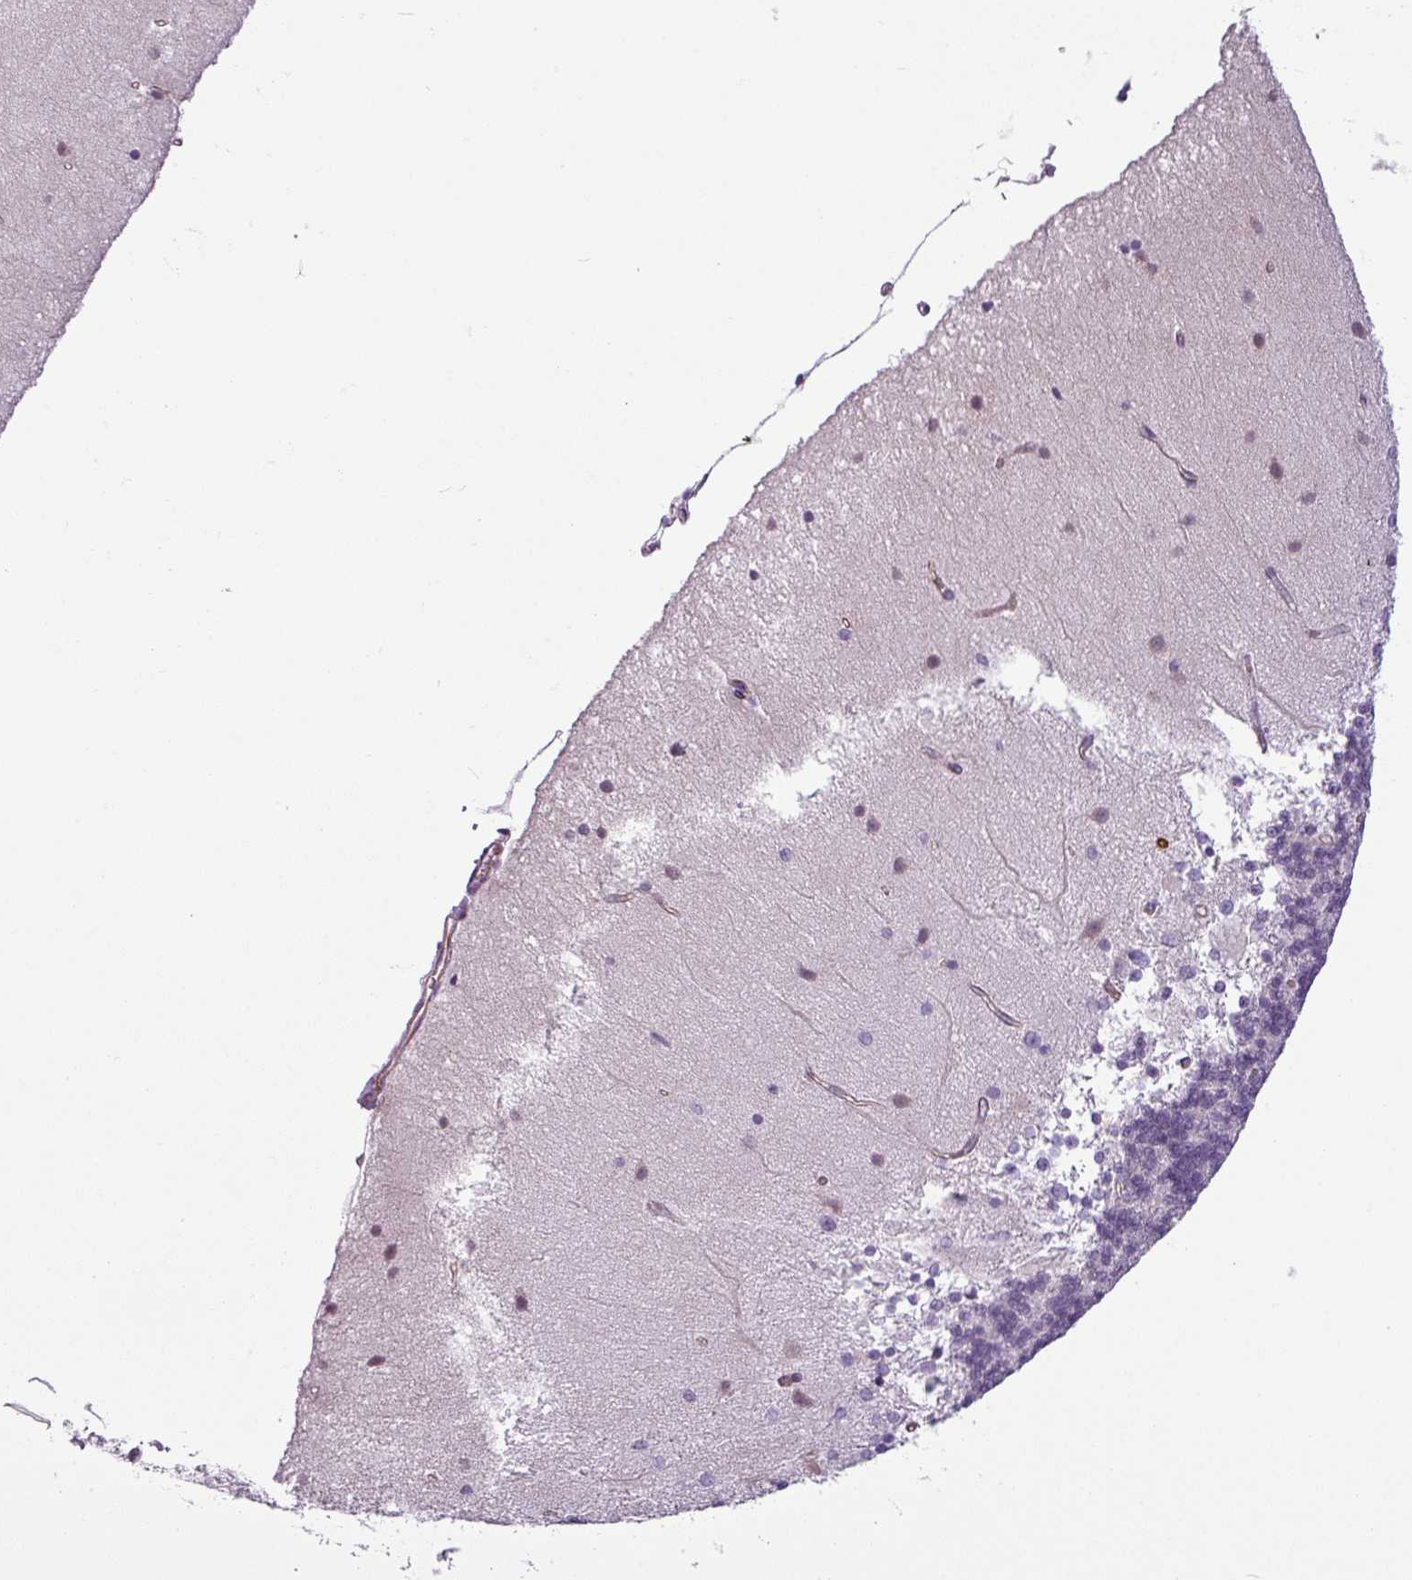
{"staining": {"intensity": "negative", "quantity": "none", "location": "none"}, "tissue": "cerebellum", "cell_type": "Cells in granular layer", "image_type": "normal", "snomed": [{"axis": "morphology", "description": "Normal tissue, NOS"}, {"axis": "topography", "description": "Cerebellum"}], "caption": "Photomicrograph shows no significant protein expression in cells in granular layer of normal cerebellum. The staining was performed using DAB to visualize the protein expression in brown, while the nuclei were stained in blue with hematoxylin (Magnification: 20x).", "gene": "ATP10A", "patient": {"sex": "female", "age": 54}}